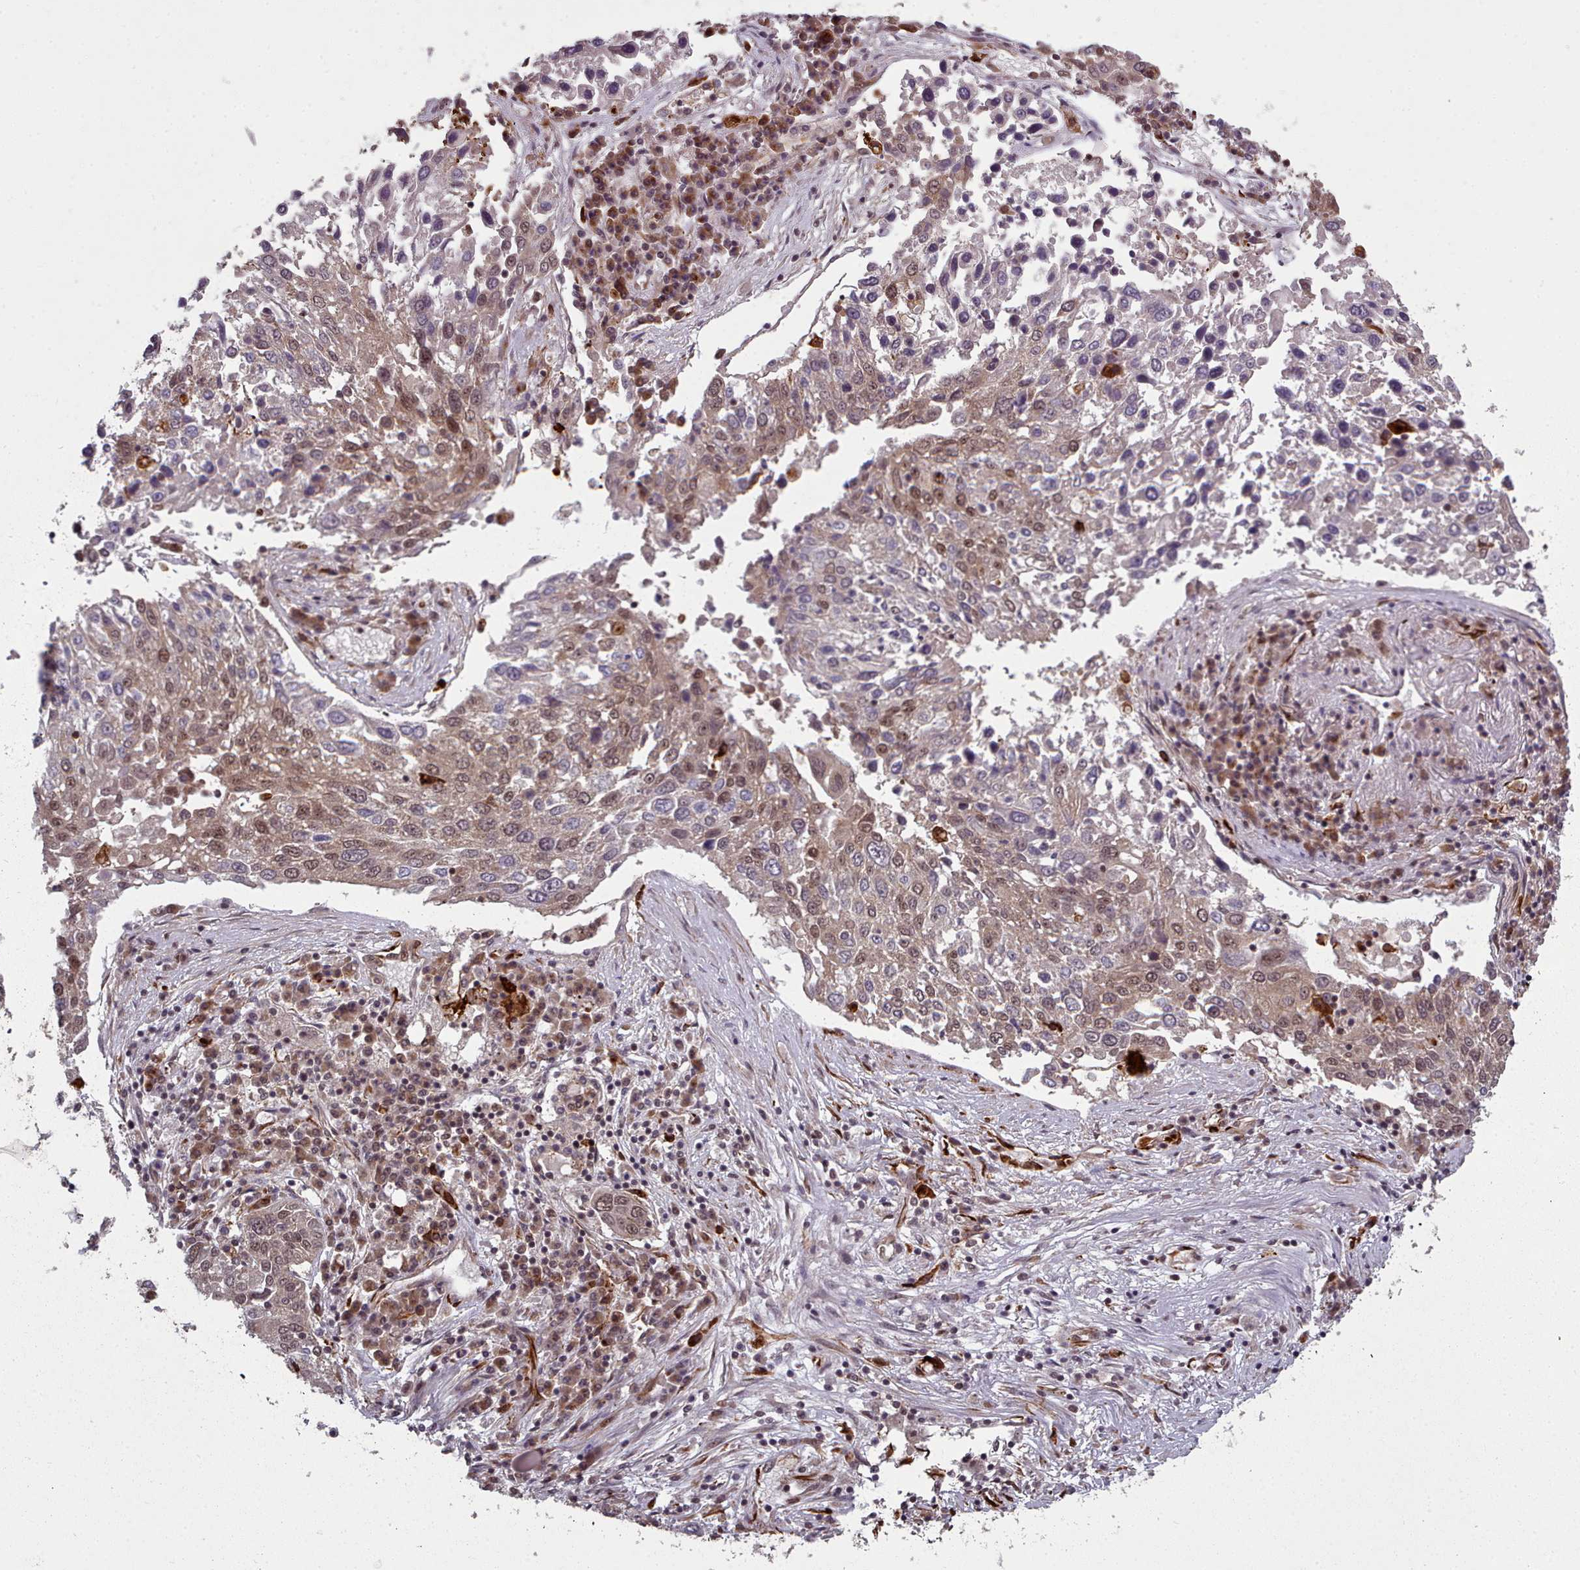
{"staining": {"intensity": "weak", "quantity": "25%-75%", "location": "cytoplasmic/membranous,nuclear"}, "tissue": "lung cancer", "cell_type": "Tumor cells", "image_type": "cancer", "snomed": [{"axis": "morphology", "description": "Squamous cell carcinoma, NOS"}, {"axis": "topography", "description": "Lung"}], "caption": "Lung squamous cell carcinoma tissue shows weak cytoplasmic/membranous and nuclear expression in approximately 25%-75% of tumor cells (DAB IHC, brown staining for protein, blue staining for nuclei).", "gene": "DHX8", "patient": {"sex": "male", "age": 65}}